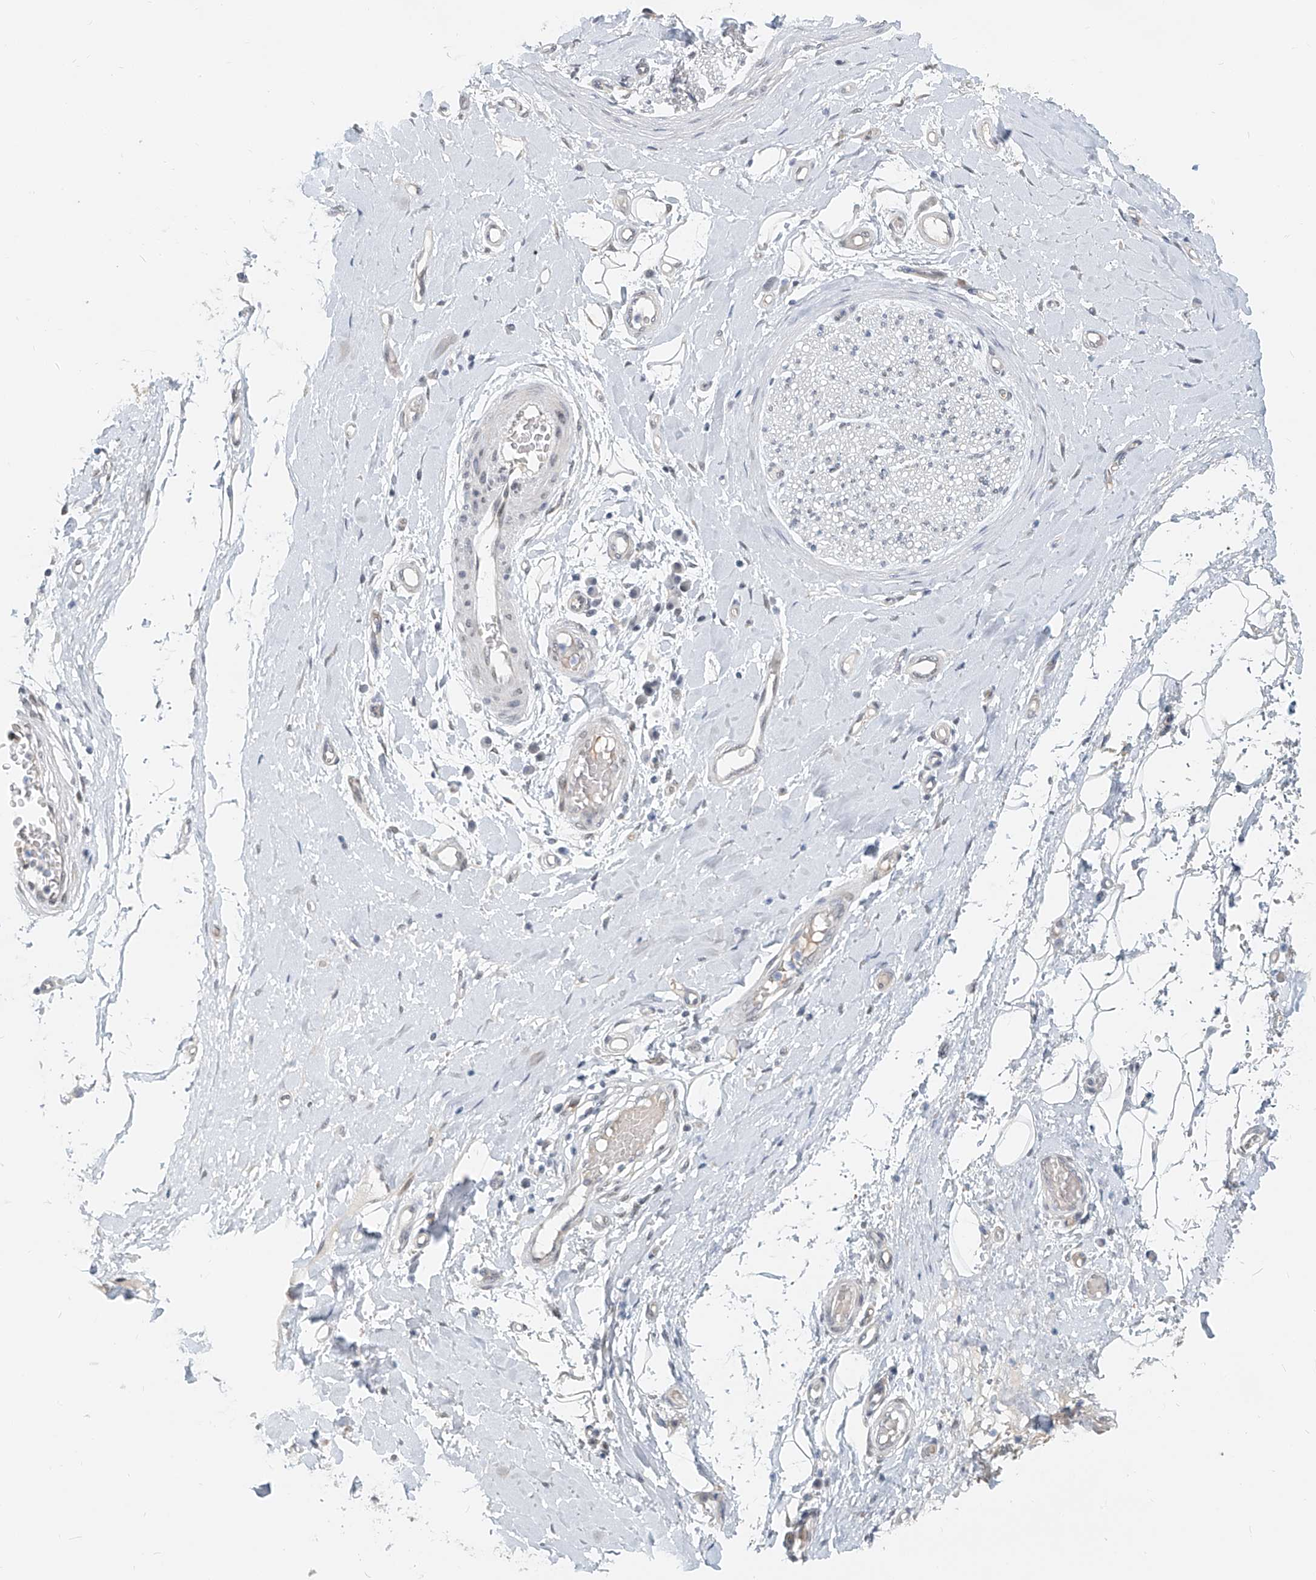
{"staining": {"intensity": "weak", "quantity": "25%-75%", "location": "nuclear"}, "tissue": "adipose tissue", "cell_type": "Adipocytes", "image_type": "normal", "snomed": [{"axis": "morphology", "description": "Normal tissue, NOS"}, {"axis": "morphology", "description": "Adenocarcinoma, NOS"}, {"axis": "topography", "description": "Esophagus"}, {"axis": "topography", "description": "Stomach, upper"}, {"axis": "topography", "description": "Peripheral nerve tissue"}], "caption": "A high-resolution photomicrograph shows IHC staining of normal adipose tissue, which shows weak nuclear staining in approximately 25%-75% of adipocytes. Using DAB (3,3'-diaminobenzidine) (brown) and hematoxylin (blue) stains, captured at high magnification using brightfield microscopy.", "gene": "SASH1", "patient": {"sex": "male", "age": 62}}